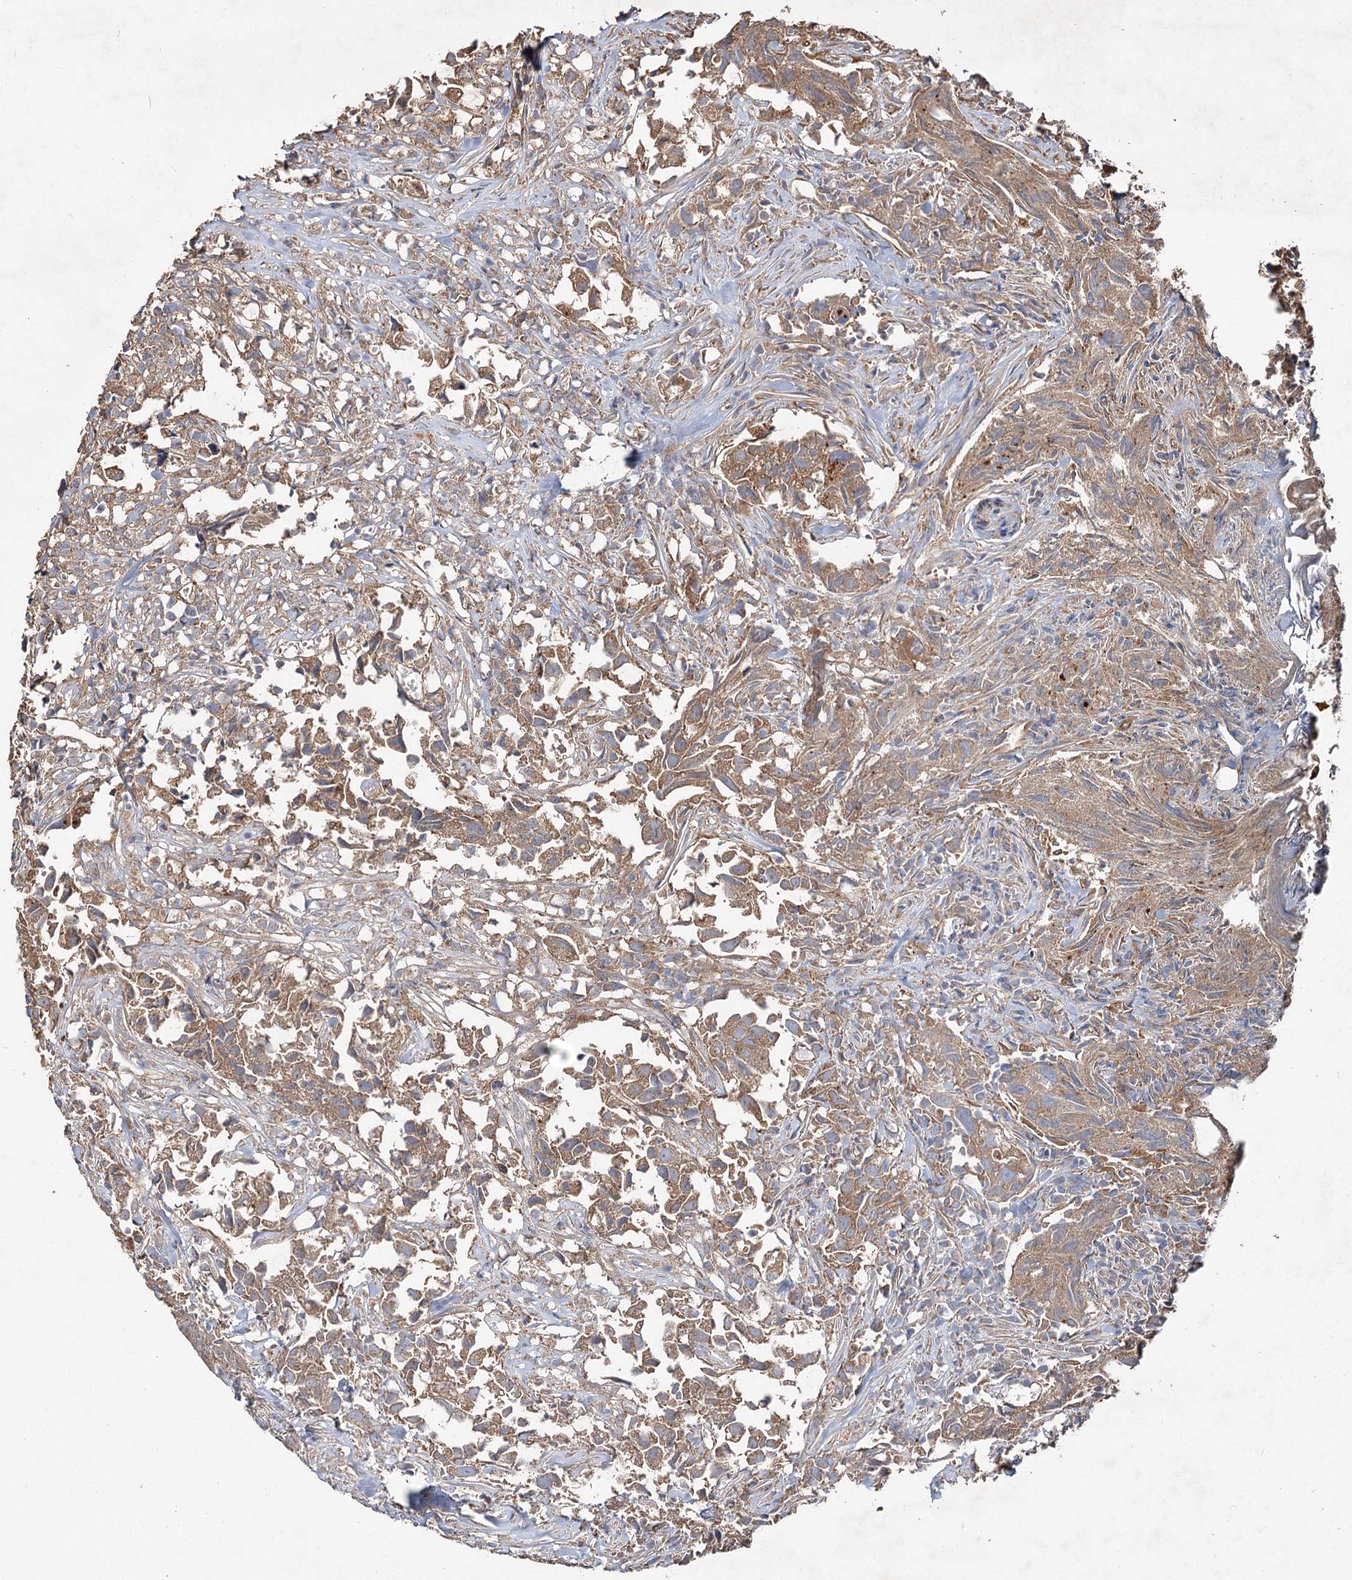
{"staining": {"intensity": "moderate", "quantity": ">75%", "location": "cytoplasmic/membranous"}, "tissue": "urothelial cancer", "cell_type": "Tumor cells", "image_type": "cancer", "snomed": [{"axis": "morphology", "description": "Urothelial carcinoma, High grade"}, {"axis": "topography", "description": "Urinary bladder"}], "caption": "A histopathology image of high-grade urothelial carcinoma stained for a protein reveals moderate cytoplasmic/membranous brown staining in tumor cells. Ihc stains the protein of interest in brown and the nuclei are stained blue.", "gene": "SPART", "patient": {"sex": "female", "age": 75}}